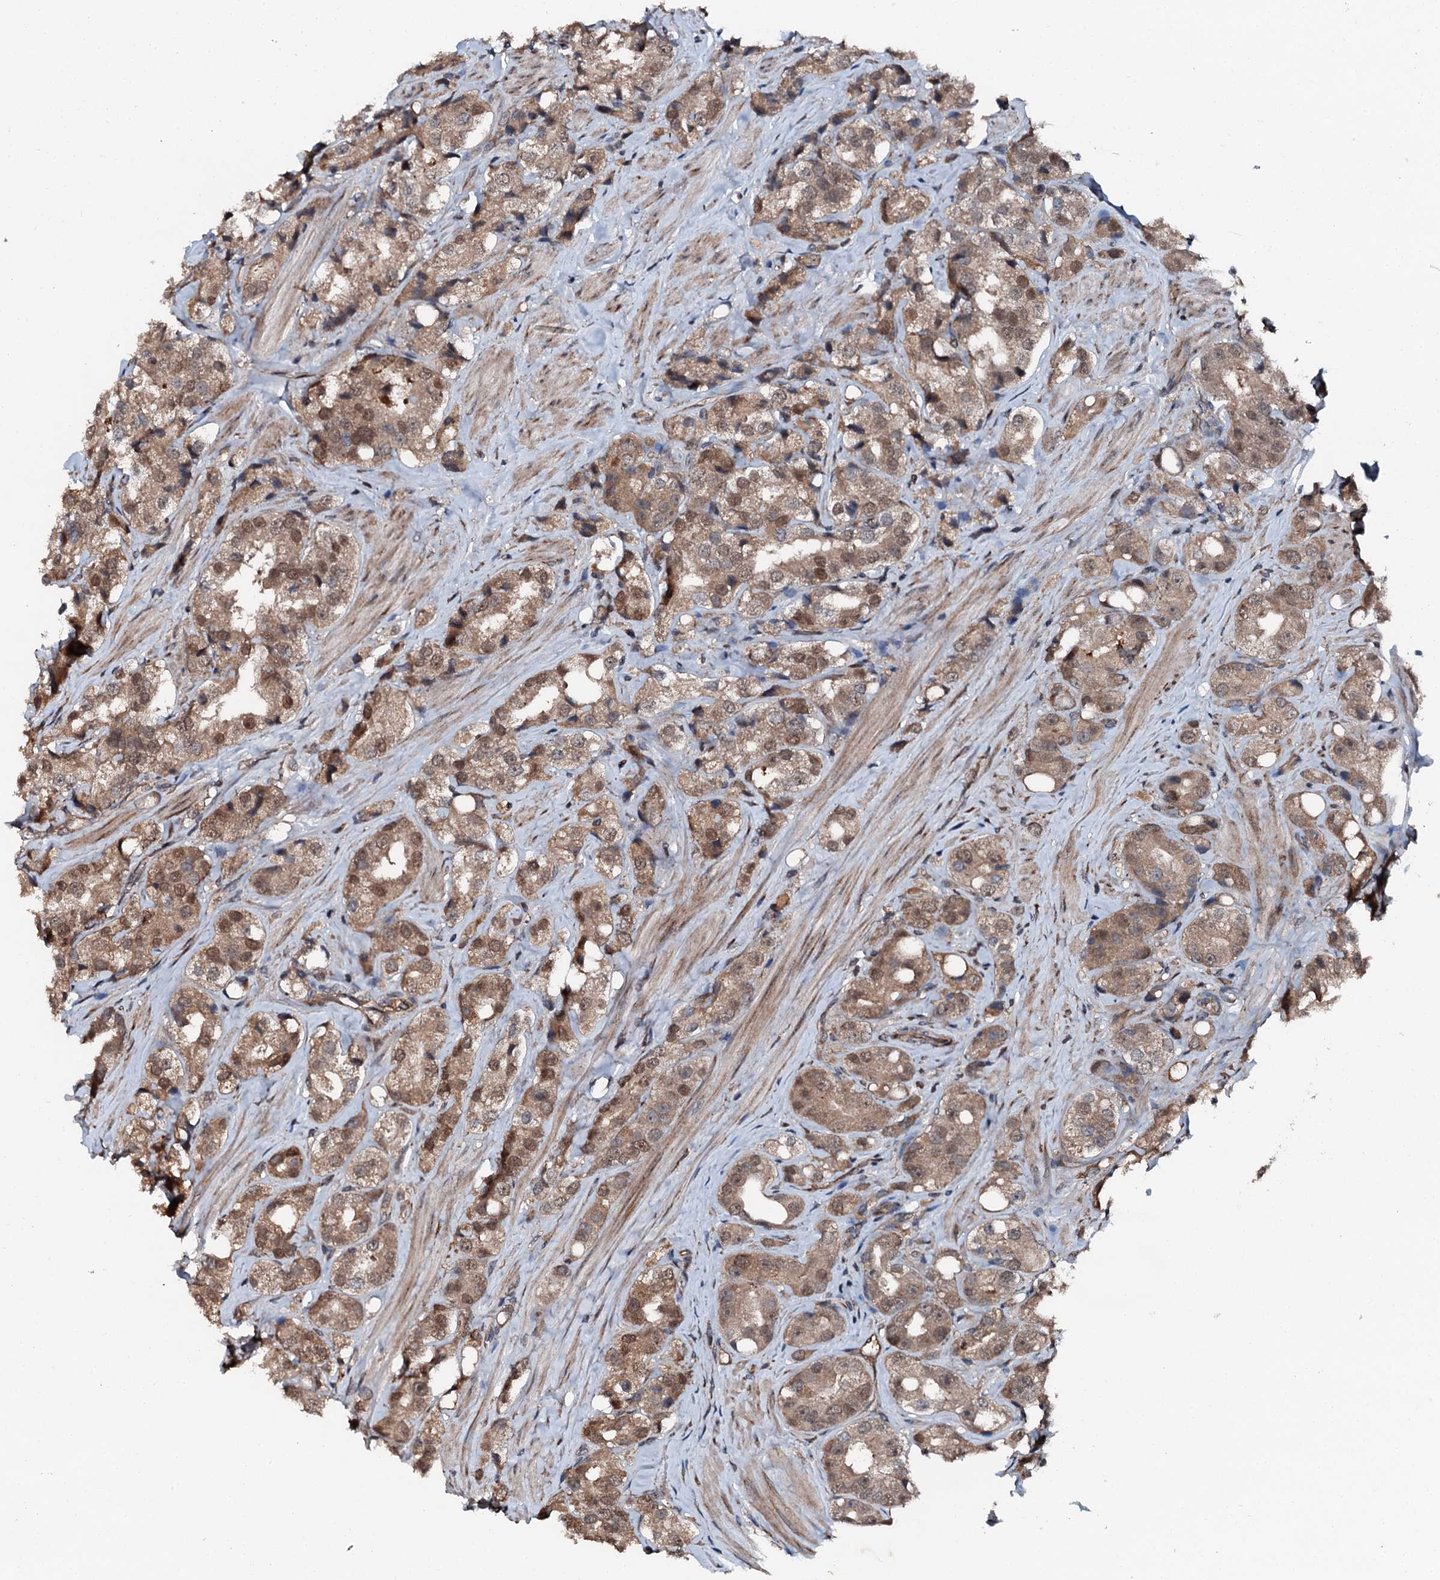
{"staining": {"intensity": "moderate", "quantity": ">75%", "location": "cytoplasmic/membranous,nuclear"}, "tissue": "prostate cancer", "cell_type": "Tumor cells", "image_type": "cancer", "snomed": [{"axis": "morphology", "description": "Adenocarcinoma, NOS"}, {"axis": "topography", "description": "Prostate"}], "caption": "Protein analysis of prostate adenocarcinoma tissue reveals moderate cytoplasmic/membranous and nuclear positivity in about >75% of tumor cells. (DAB (3,3'-diaminobenzidine) IHC with brightfield microscopy, high magnification).", "gene": "FLYWCH1", "patient": {"sex": "male", "age": 79}}